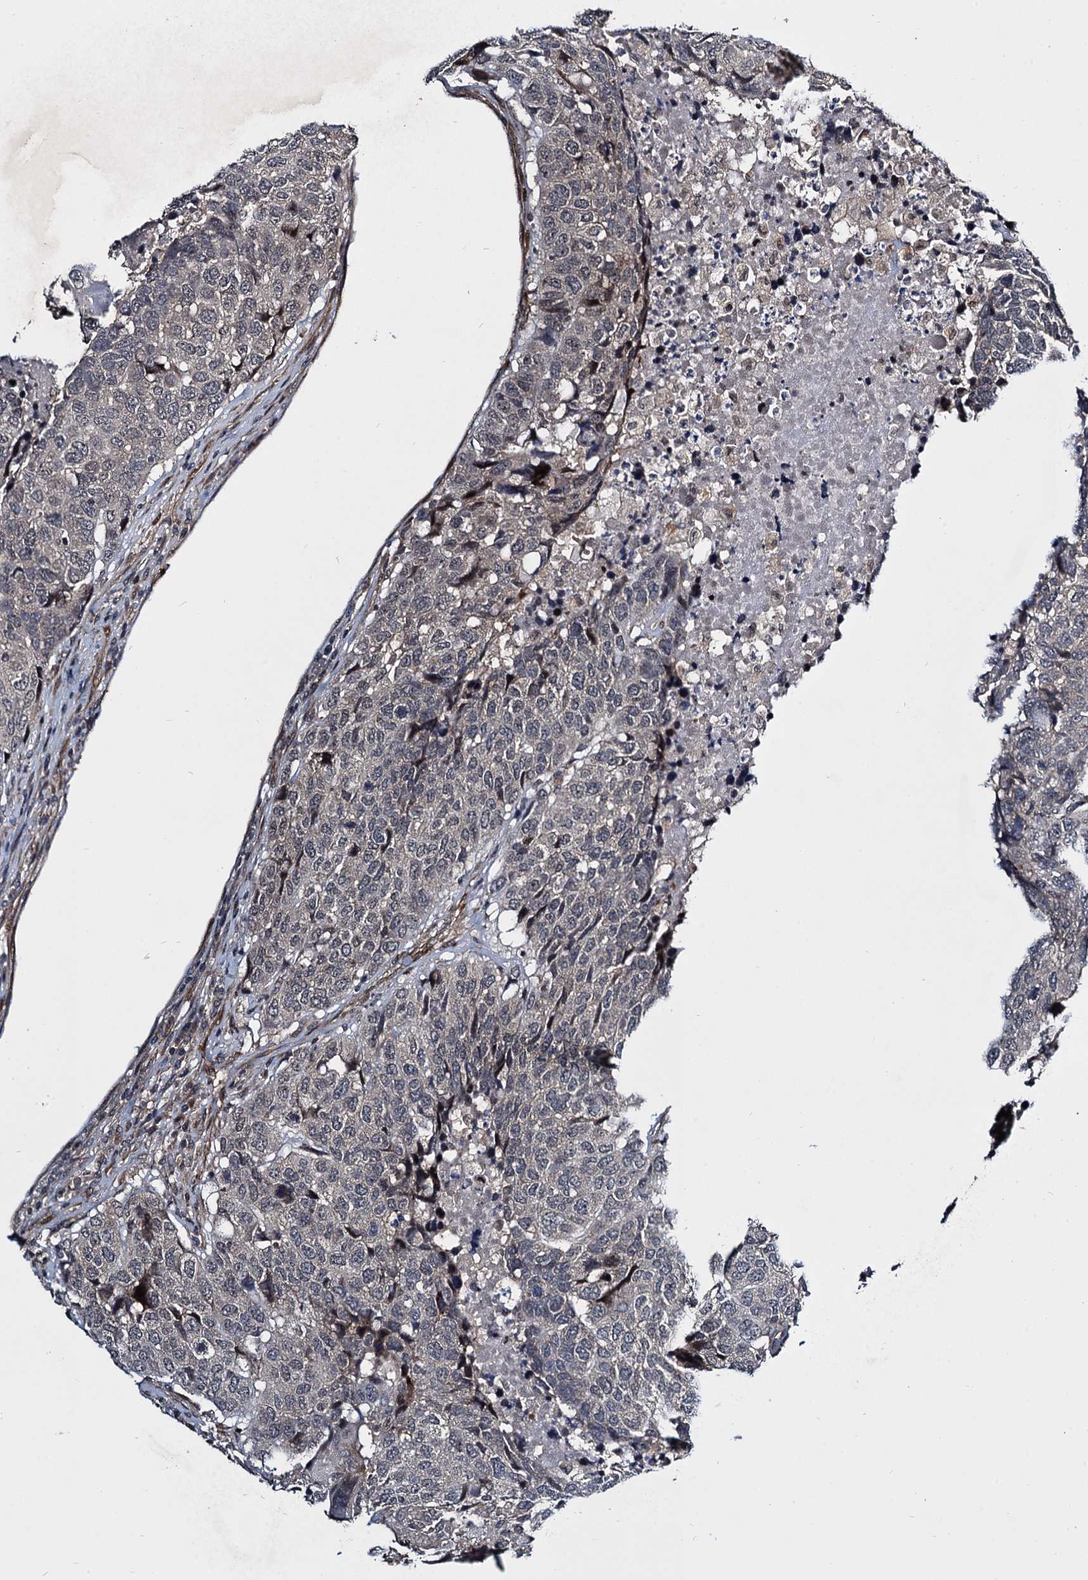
{"staining": {"intensity": "negative", "quantity": "none", "location": "none"}, "tissue": "head and neck cancer", "cell_type": "Tumor cells", "image_type": "cancer", "snomed": [{"axis": "morphology", "description": "Squamous cell carcinoma, NOS"}, {"axis": "topography", "description": "Head-Neck"}], "caption": "High power microscopy photomicrograph of an immunohistochemistry (IHC) micrograph of squamous cell carcinoma (head and neck), revealing no significant positivity in tumor cells.", "gene": "ARHGAP42", "patient": {"sex": "male", "age": 66}}